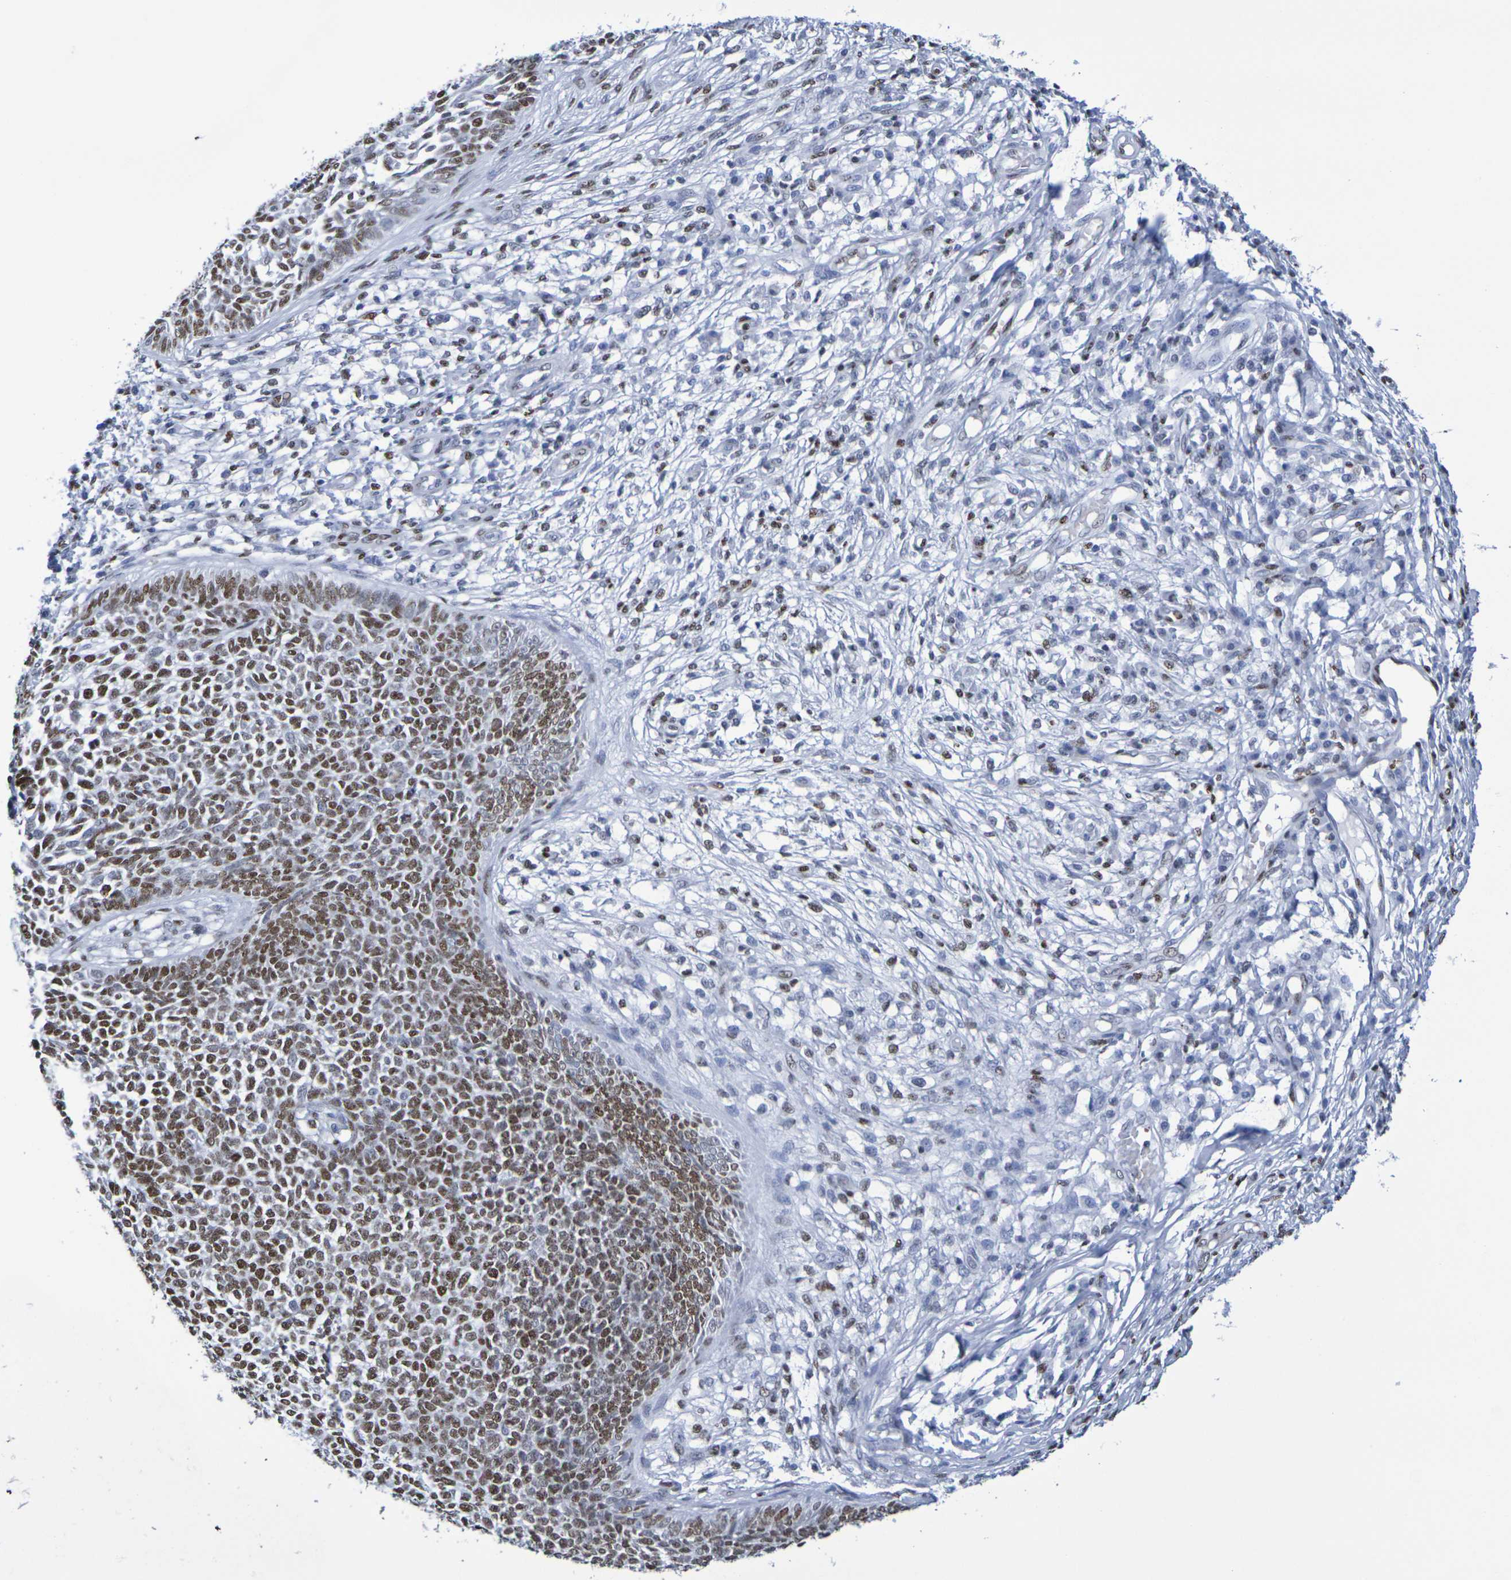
{"staining": {"intensity": "moderate", "quantity": ">75%", "location": "nuclear"}, "tissue": "skin cancer", "cell_type": "Tumor cells", "image_type": "cancer", "snomed": [{"axis": "morphology", "description": "Basal cell carcinoma"}, {"axis": "topography", "description": "Skin"}], "caption": "Immunohistochemistry (IHC) (DAB (3,3'-diaminobenzidine)) staining of skin cancer (basal cell carcinoma) reveals moderate nuclear protein staining in about >75% of tumor cells.", "gene": "H1-5", "patient": {"sex": "female", "age": 84}}